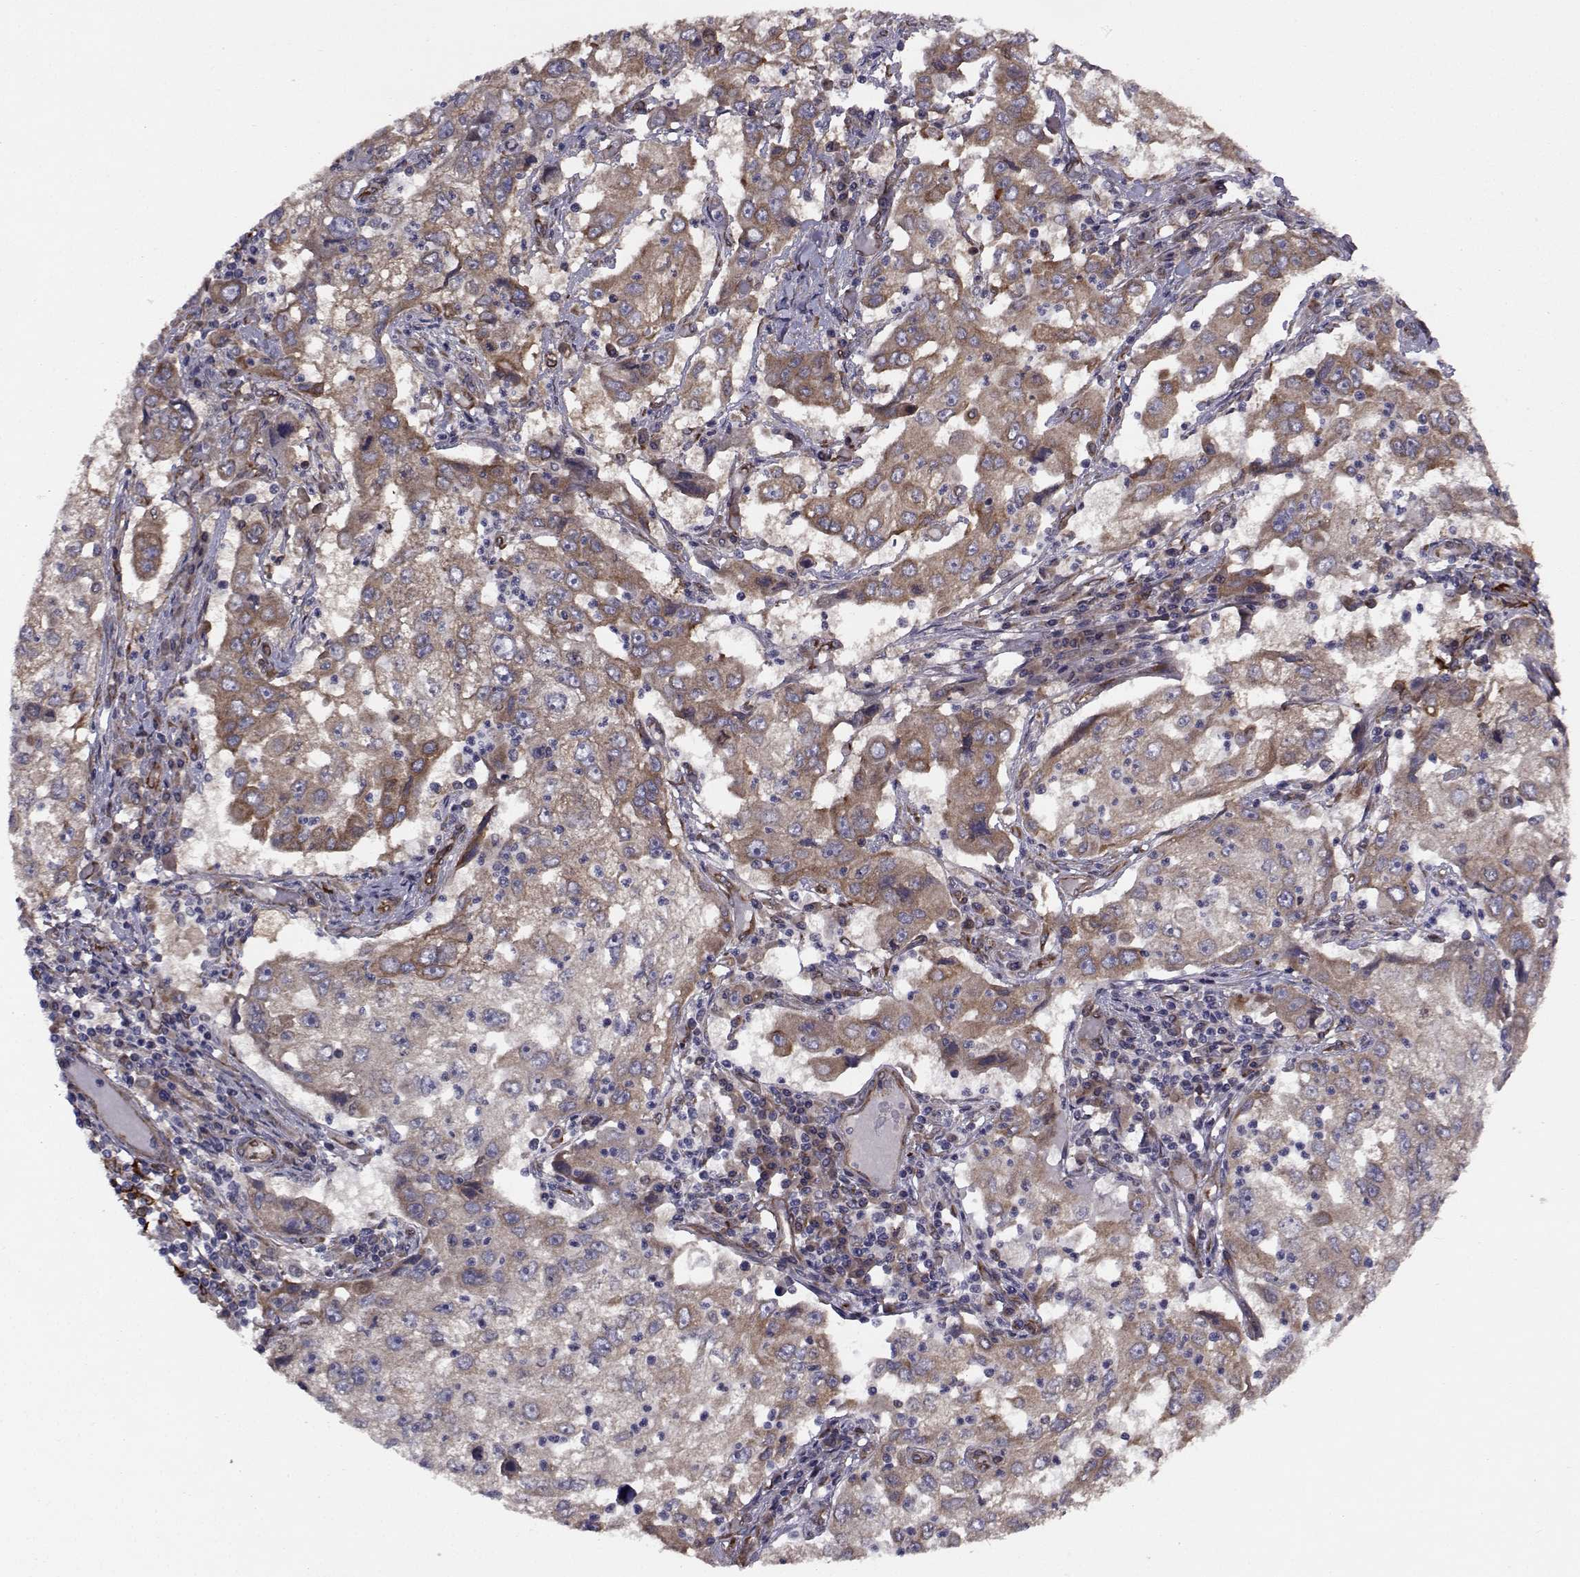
{"staining": {"intensity": "moderate", "quantity": "25%-75%", "location": "cytoplasmic/membranous"}, "tissue": "cervical cancer", "cell_type": "Tumor cells", "image_type": "cancer", "snomed": [{"axis": "morphology", "description": "Squamous cell carcinoma, NOS"}, {"axis": "topography", "description": "Cervix"}], "caption": "Protein expression analysis of cervical cancer (squamous cell carcinoma) shows moderate cytoplasmic/membranous staining in approximately 25%-75% of tumor cells. Nuclei are stained in blue.", "gene": "TRIP10", "patient": {"sex": "female", "age": 36}}